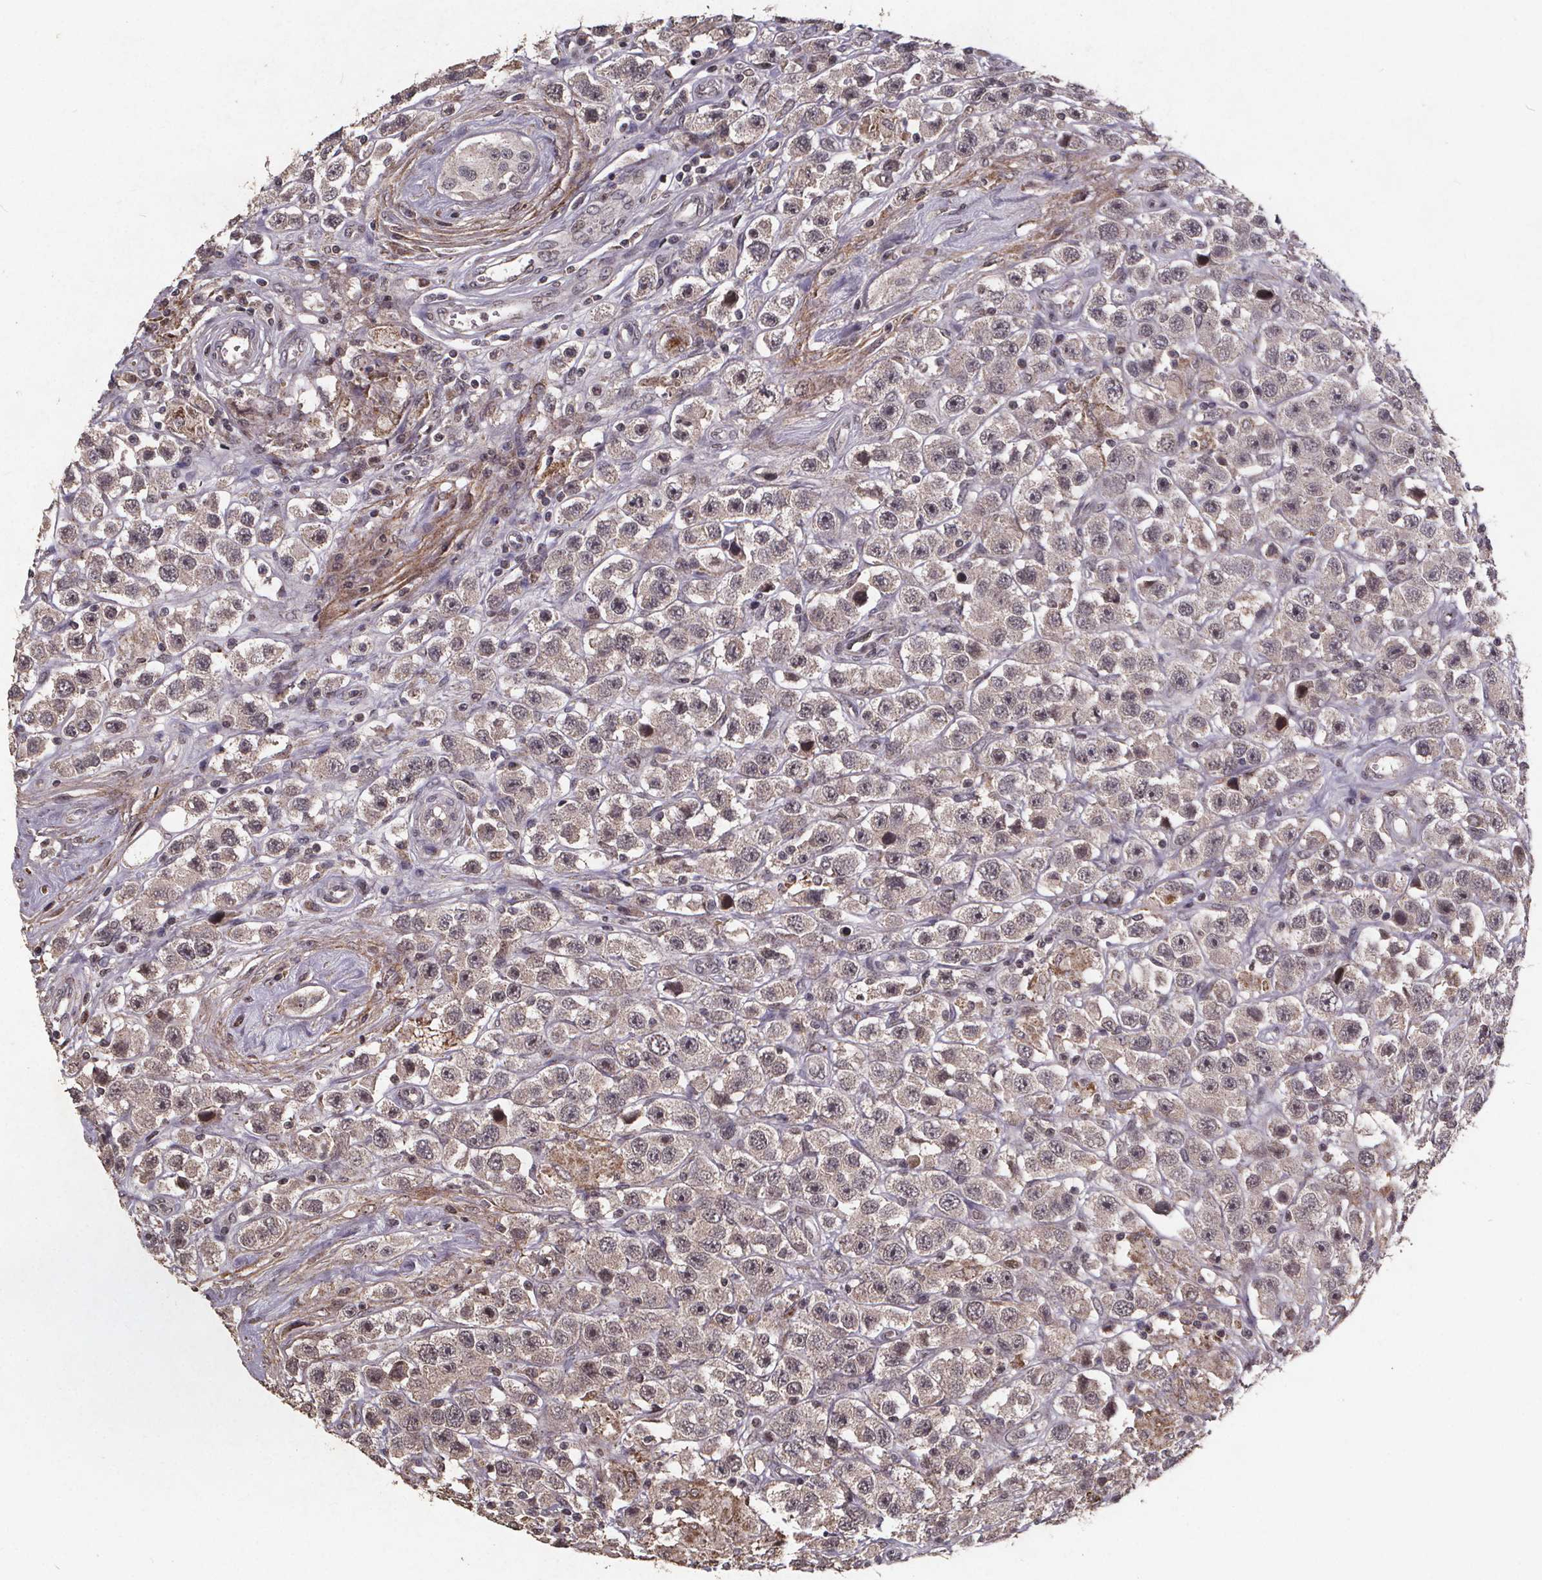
{"staining": {"intensity": "weak", "quantity": "25%-75%", "location": "cytoplasmic/membranous,nuclear"}, "tissue": "testis cancer", "cell_type": "Tumor cells", "image_type": "cancer", "snomed": [{"axis": "morphology", "description": "Seminoma, NOS"}, {"axis": "topography", "description": "Testis"}], "caption": "Protein expression analysis of human seminoma (testis) reveals weak cytoplasmic/membranous and nuclear staining in approximately 25%-75% of tumor cells. The protein of interest is stained brown, and the nuclei are stained in blue (DAB IHC with brightfield microscopy, high magnification).", "gene": "GPX3", "patient": {"sex": "male", "age": 45}}